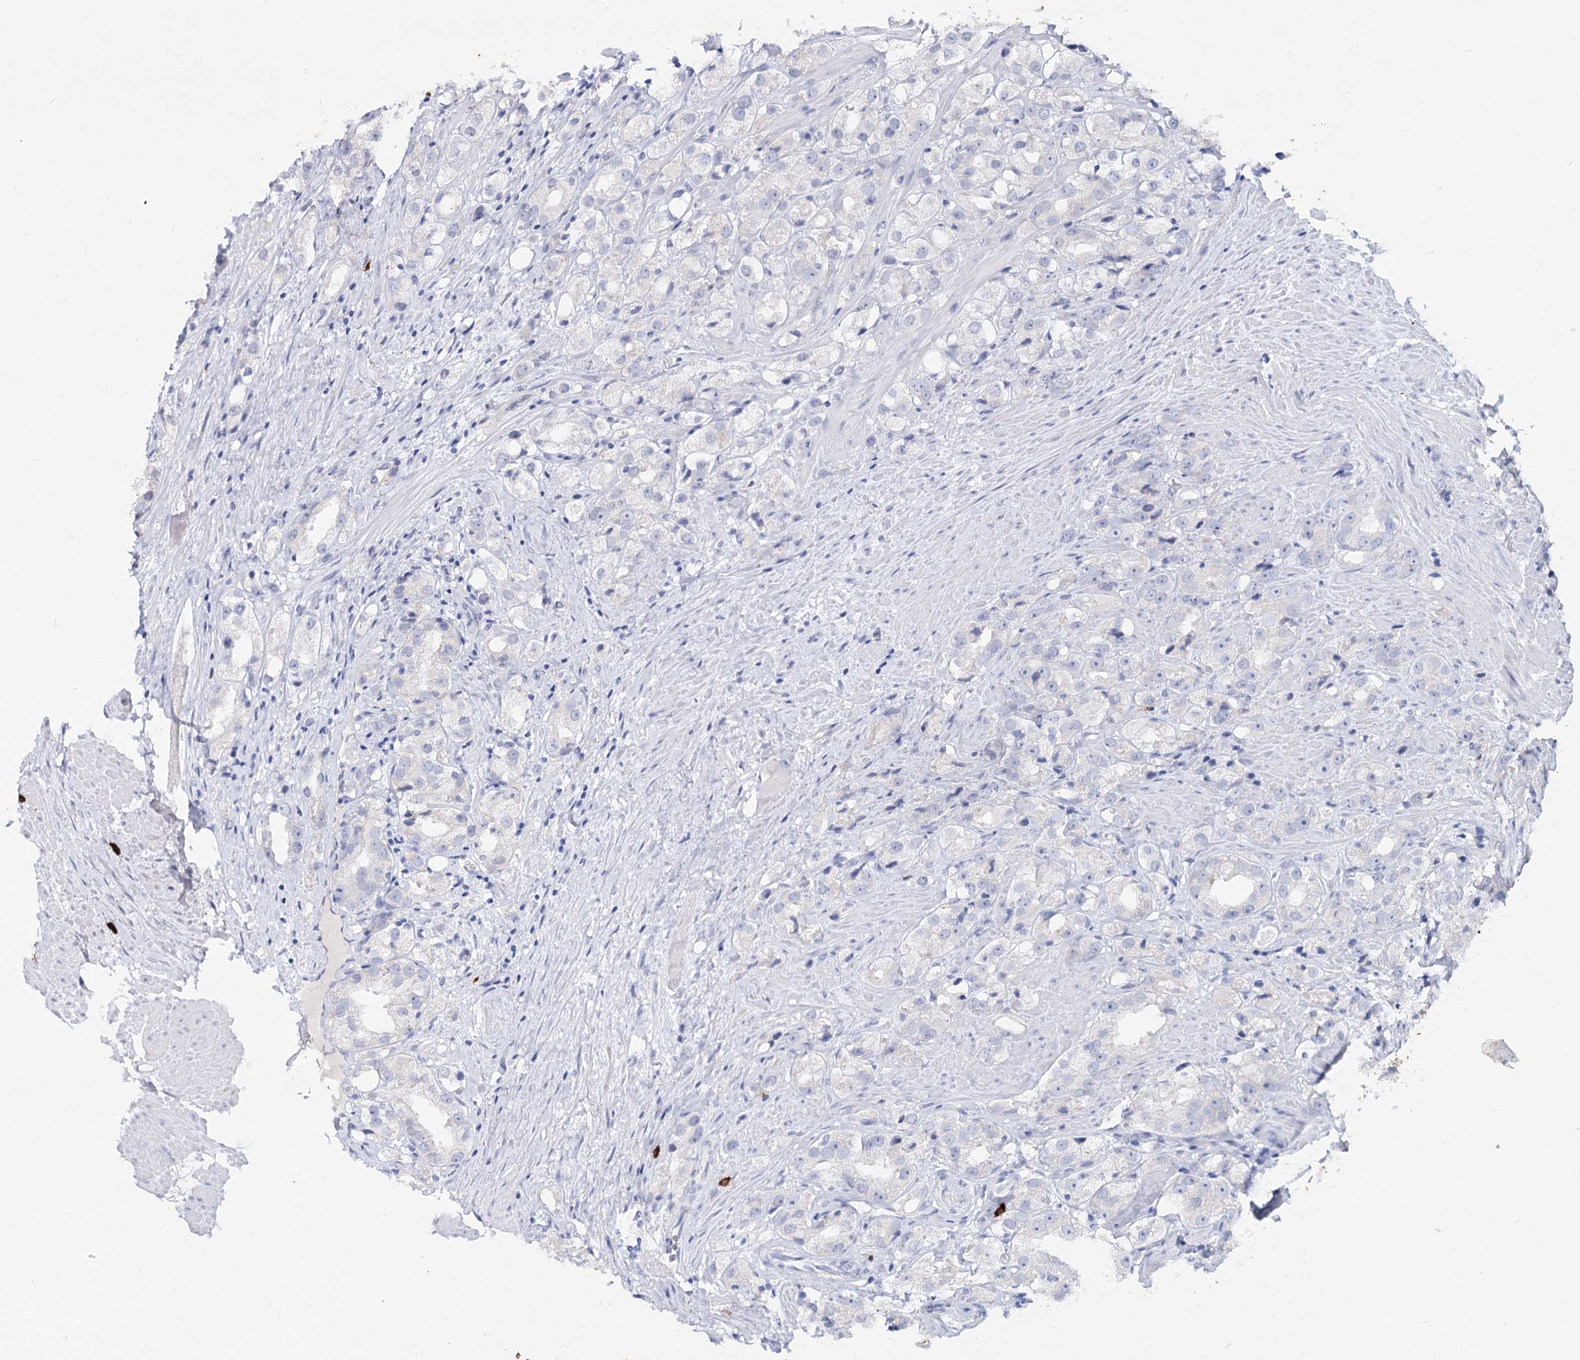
{"staining": {"intensity": "negative", "quantity": "none", "location": "none"}, "tissue": "prostate cancer", "cell_type": "Tumor cells", "image_type": "cancer", "snomed": [{"axis": "morphology", "description": "Adenocarcinoma, NOS"}, {"axis": "topography", "description": "Prostate"}], "caption": "An image of prostate cancer stained for a protein displays no brown staining in tumor cells. (Immunohistochemistry (ihc), brightfield microscopy, high magnification).", "gene": "CCDC73", "patient": {"sex": "male", "age": 79}}